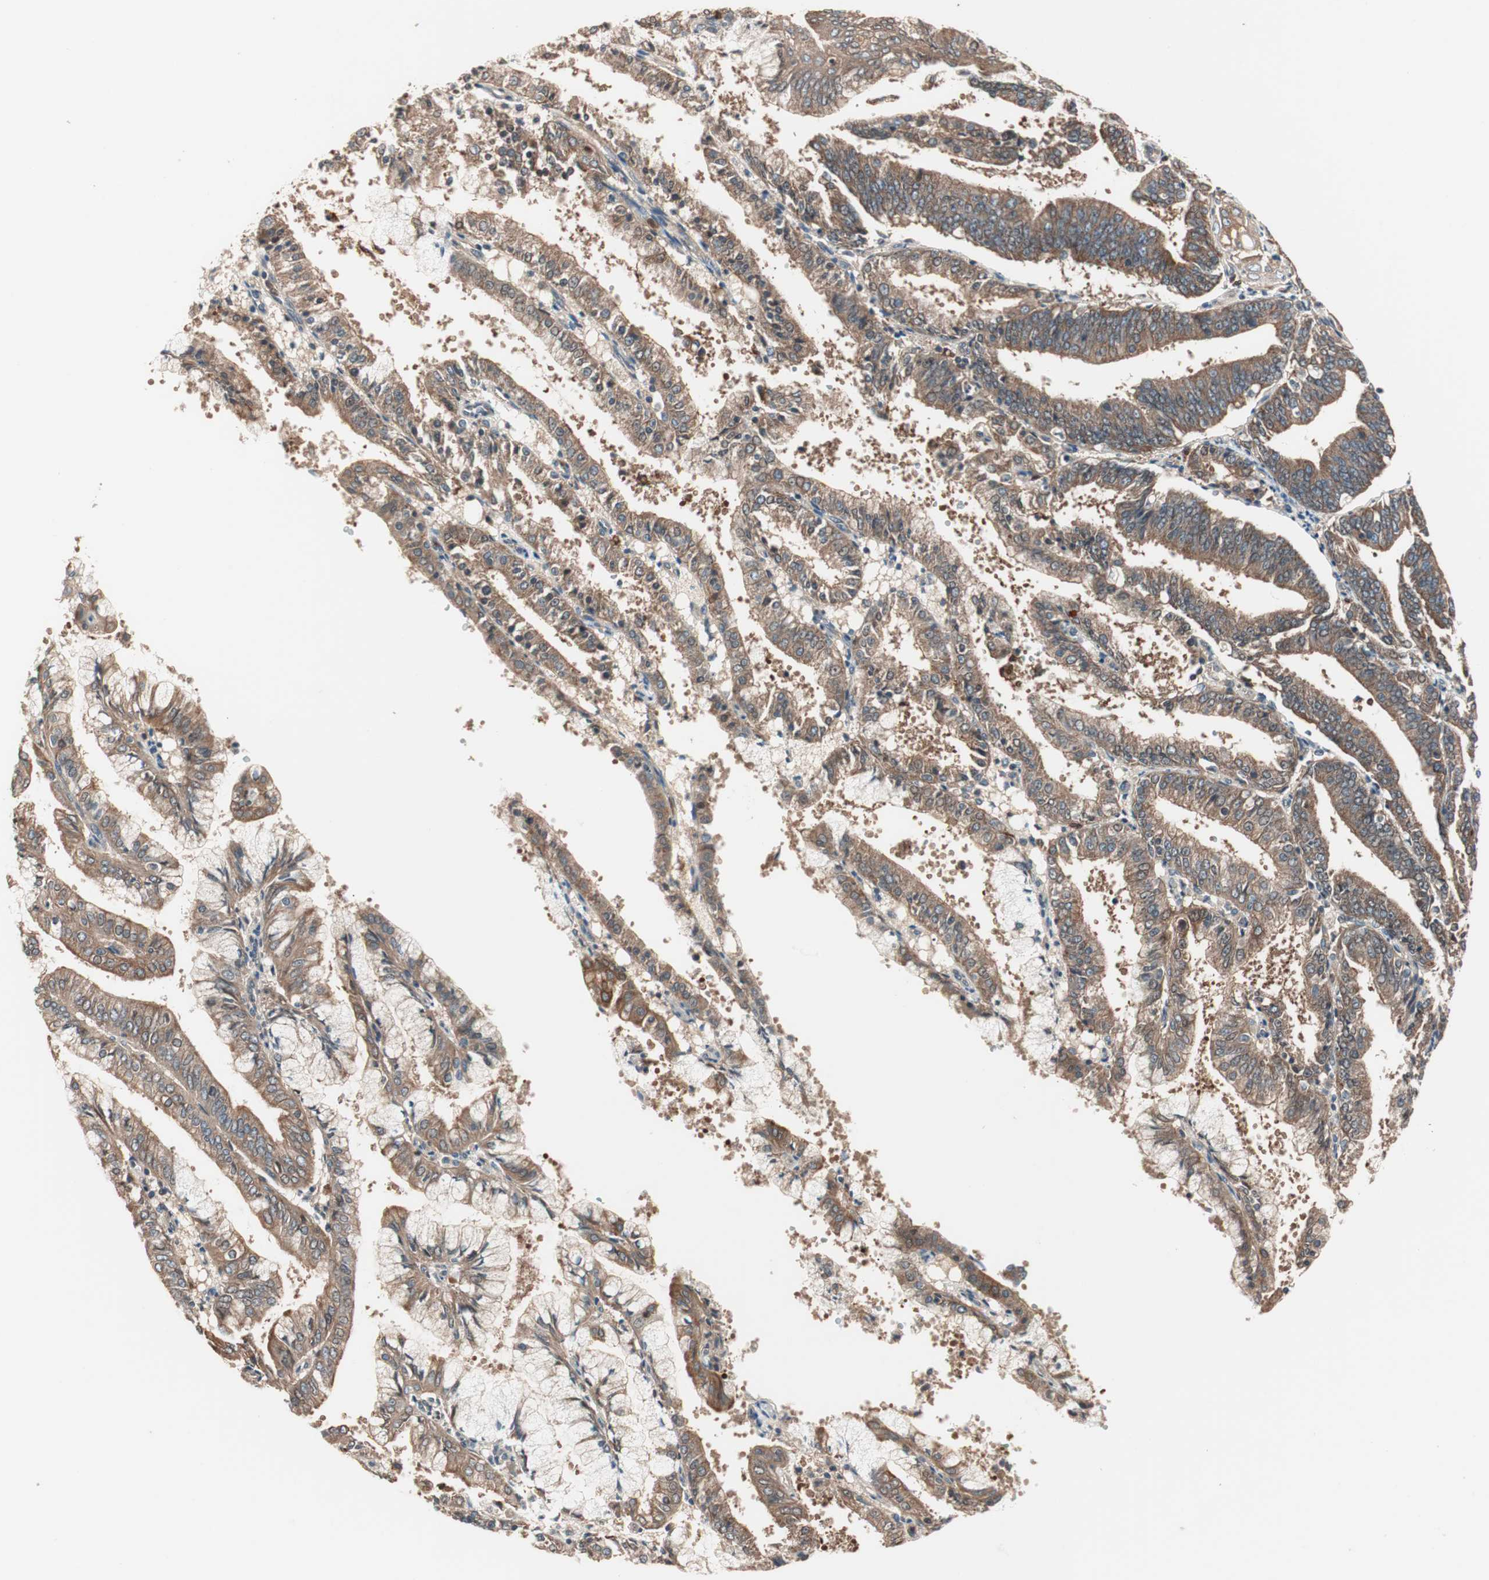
{"staining": {"intensity": "moderate", "quantity": ">75%", "location": "cytoplasmic/membranous"}, "tissue": "endometrial cancer", "cell_type": "Tumor cells", "image_type": "cancer", "snomed": [{"axis": "morphology", "description": "Adenocarcinoma, NOS"}, {"axis": "topography", "description": "Endometrium"}], "caption": "DAB (3,3'-diaminobenzidine) immunohistochemical staining of human endometrial cancer exhibits moderate cytoplasmic/membranous protein staining in about >75% of tumor cells.", "gene": "TSG101", "patient": {"sex": "female", "age": 63}}